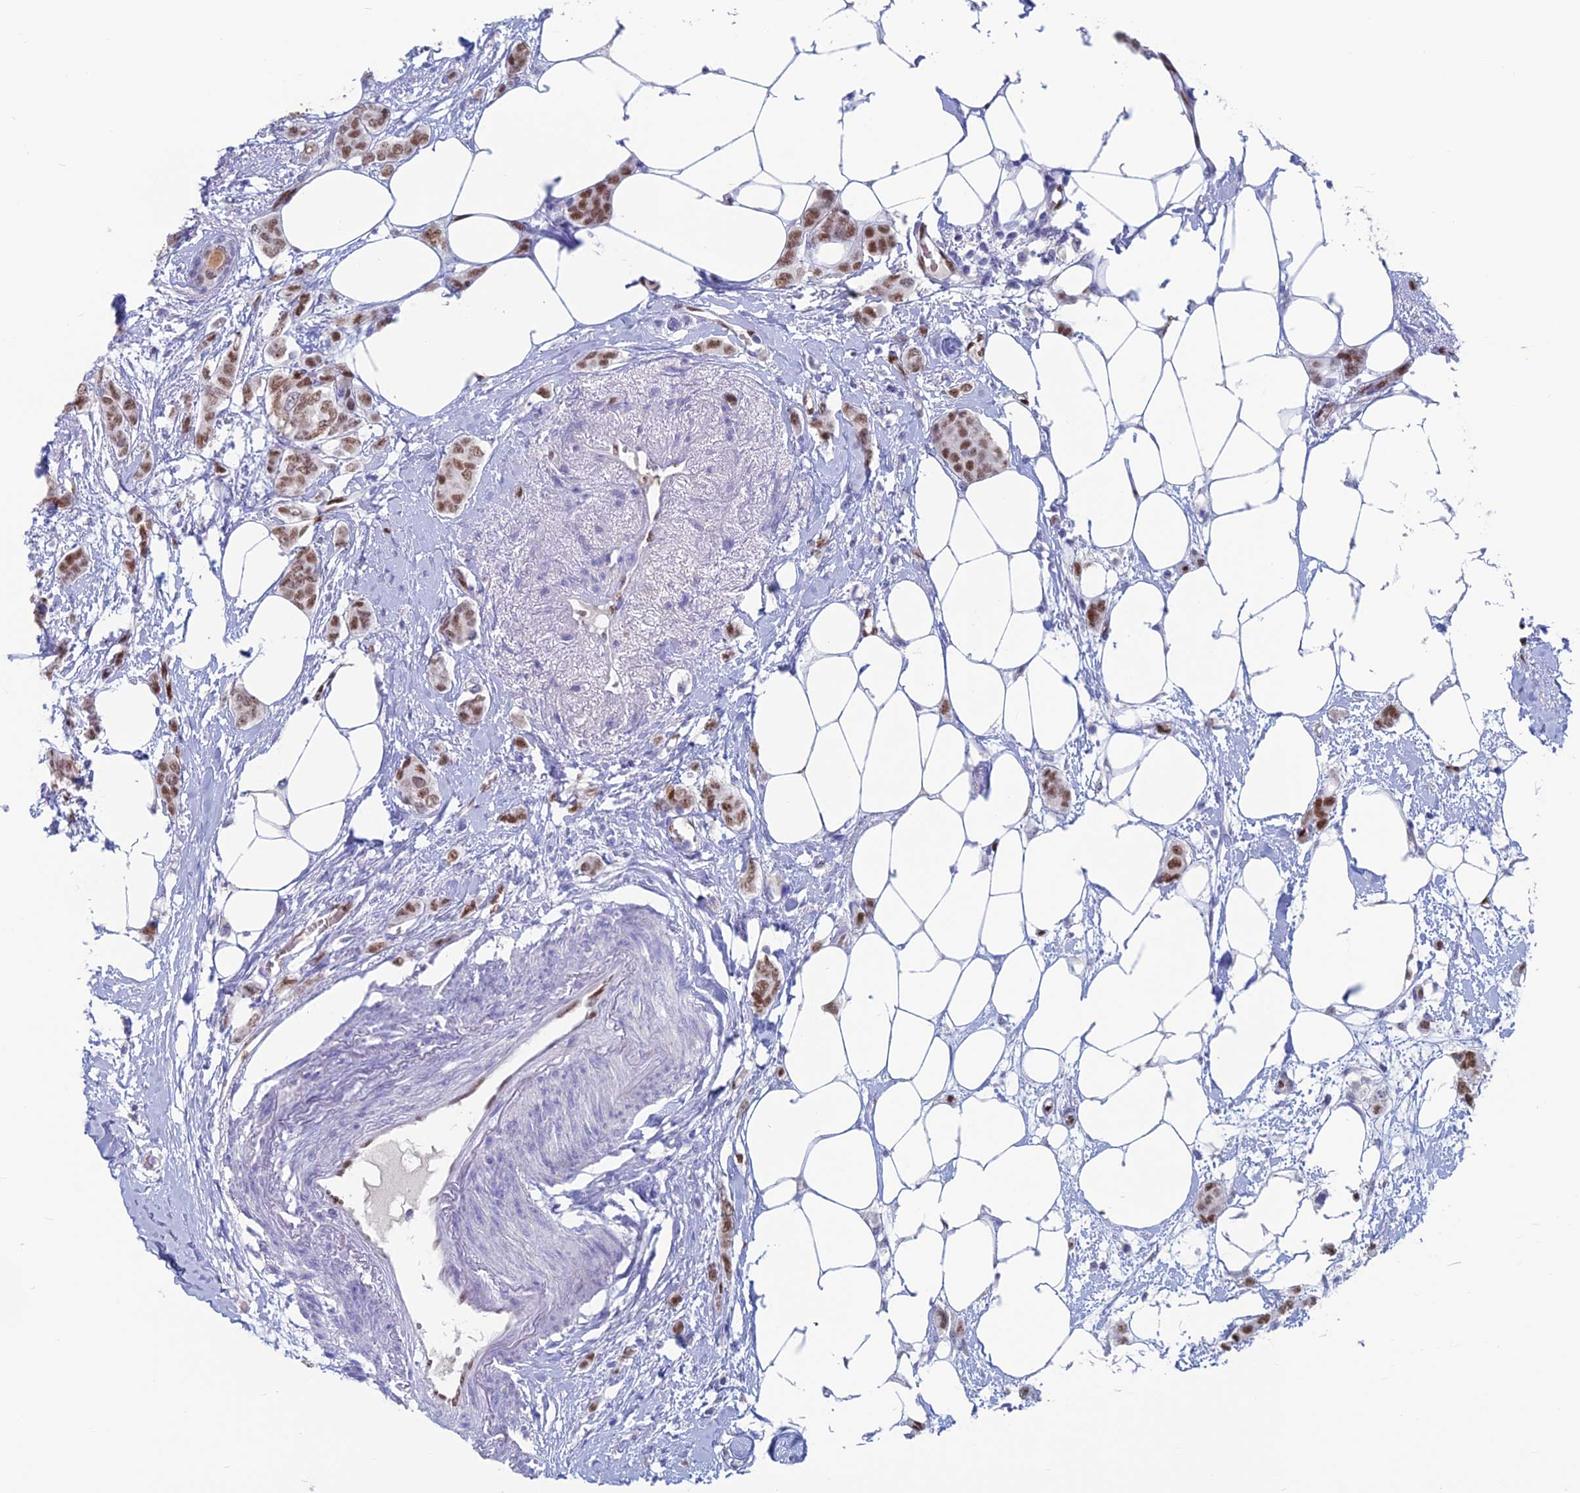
{"staining": {"intensity": "moderate", "quantity": ">75%", "location": "nuclear"}, "tissue": "breast cancer", "cell_type": "Tumor cells", "image_type": "cancer", "snomed": [{"axis": "morphology", "description": "Duct carcinoma"}, {"axis": "topography", "description": "Breast"}], "caption": "A micrograph showing moderate nuclear positivity in about >75% of tumor cells in breast cancer (infiltrating ductal carcinoma), as visualized by brown immunohistochemical staining.", "gene": "NOL4L", "patient": {"sex": "female", "age": 72}}